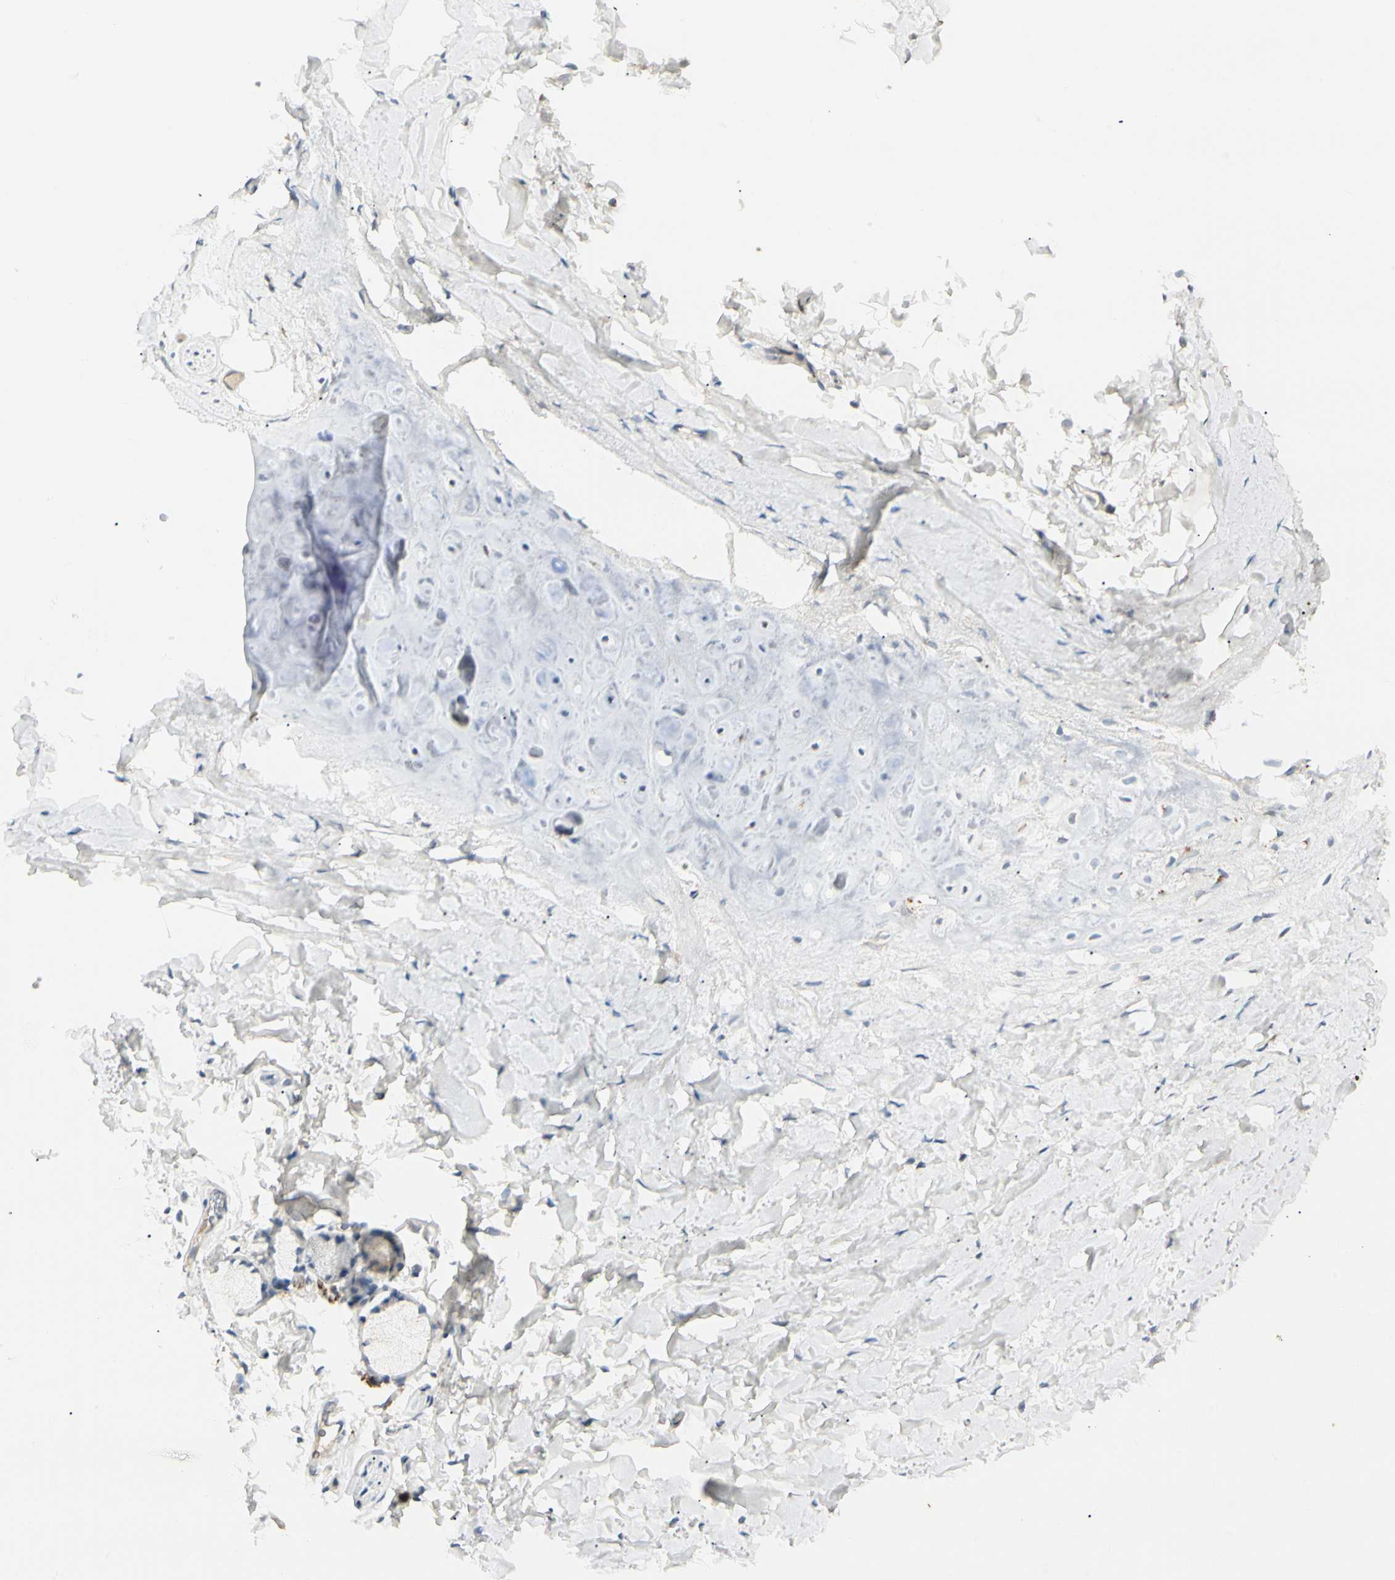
{"staining": {"intensity": "negative", "quantity": "none", "location": "none"}, "tissue": "adipose tissue", "cell_type": "Adipocytes", "image_type": "normal", "snomed": [{"axis": "morphology", "description": "Normal tissue, NOS"}, {"axis": "topography", "description": "Cartilage tissue"}, {"axis": "topography", "description": "Bronchus"}], "caption": "Immunohistochemistry histopathology image of normal adipose tissue stained for a protein (brown), which demonstrates no expression in adipocytes. The staining was performed using DAB to visualize the protein expression in brown, while the nuclei were stained in blue with hematoxylin (Magnification: 20x).", "gene": "ALDH18A1", "patient": {"sex": "female", "age": 73}}